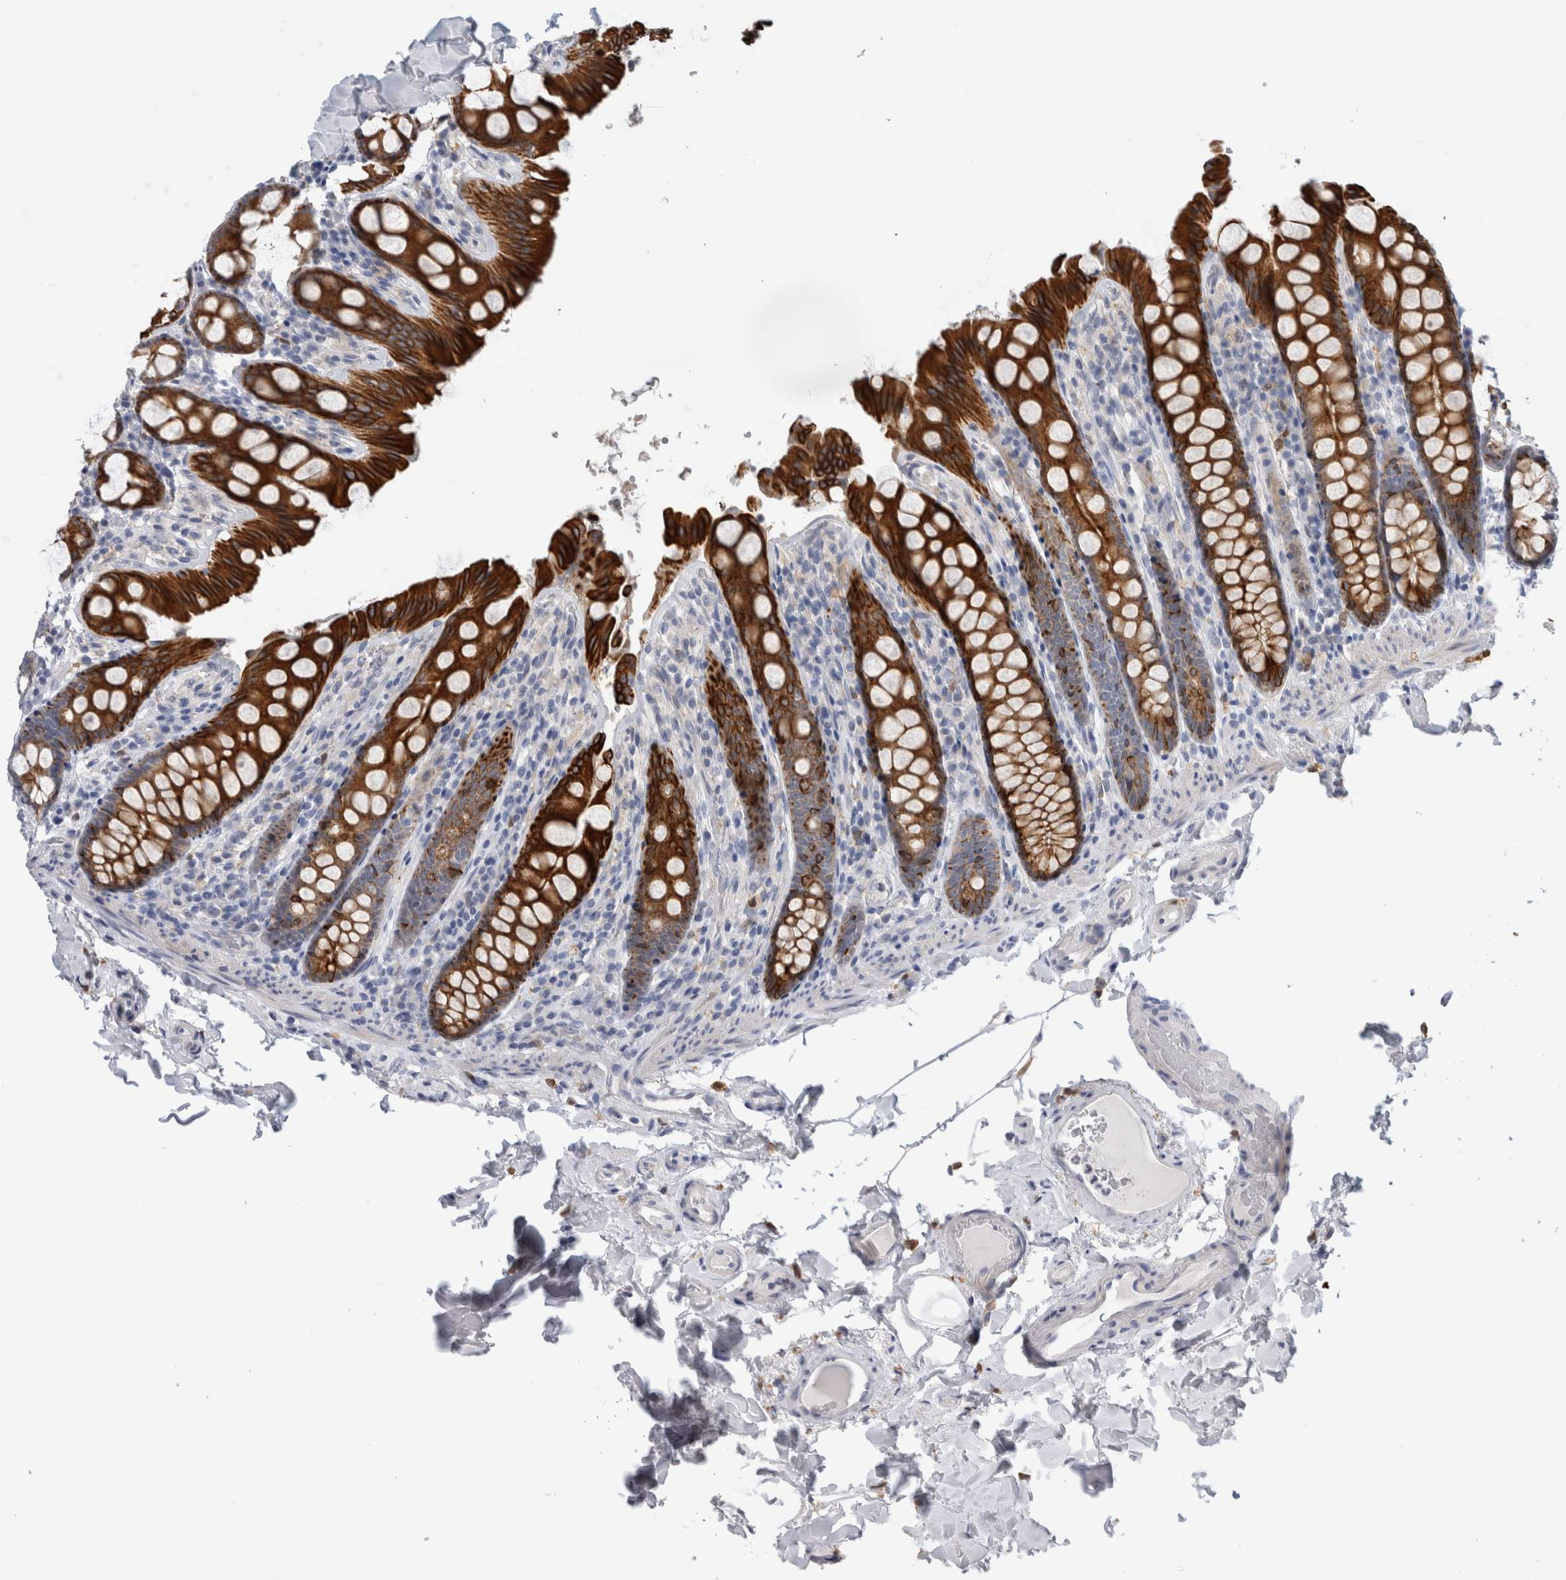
{"staining": {"intensity": "negative", "quantity": "none", "location": "none"}, "tissue": "colon", "cell_type": "Endothelial cells", "image_type": "normal", "snomed": [{"axis": "morphology", "description": "Normal tissue, NOS"}, {"axis": "topography", "description": "Colon"}, {"axis": "topography", "description": "Peripheral nerve tissue"}], "caption": "Immunohistochemistry (IHC) histopathology image of normal colon: colon stained with DAB (3,3'-diaminobenzidine) demonstrates no significant protein positivity in endothelial cells.", "gene": "SLC20A2", "patient": {"sex": "female", "age": 61}}